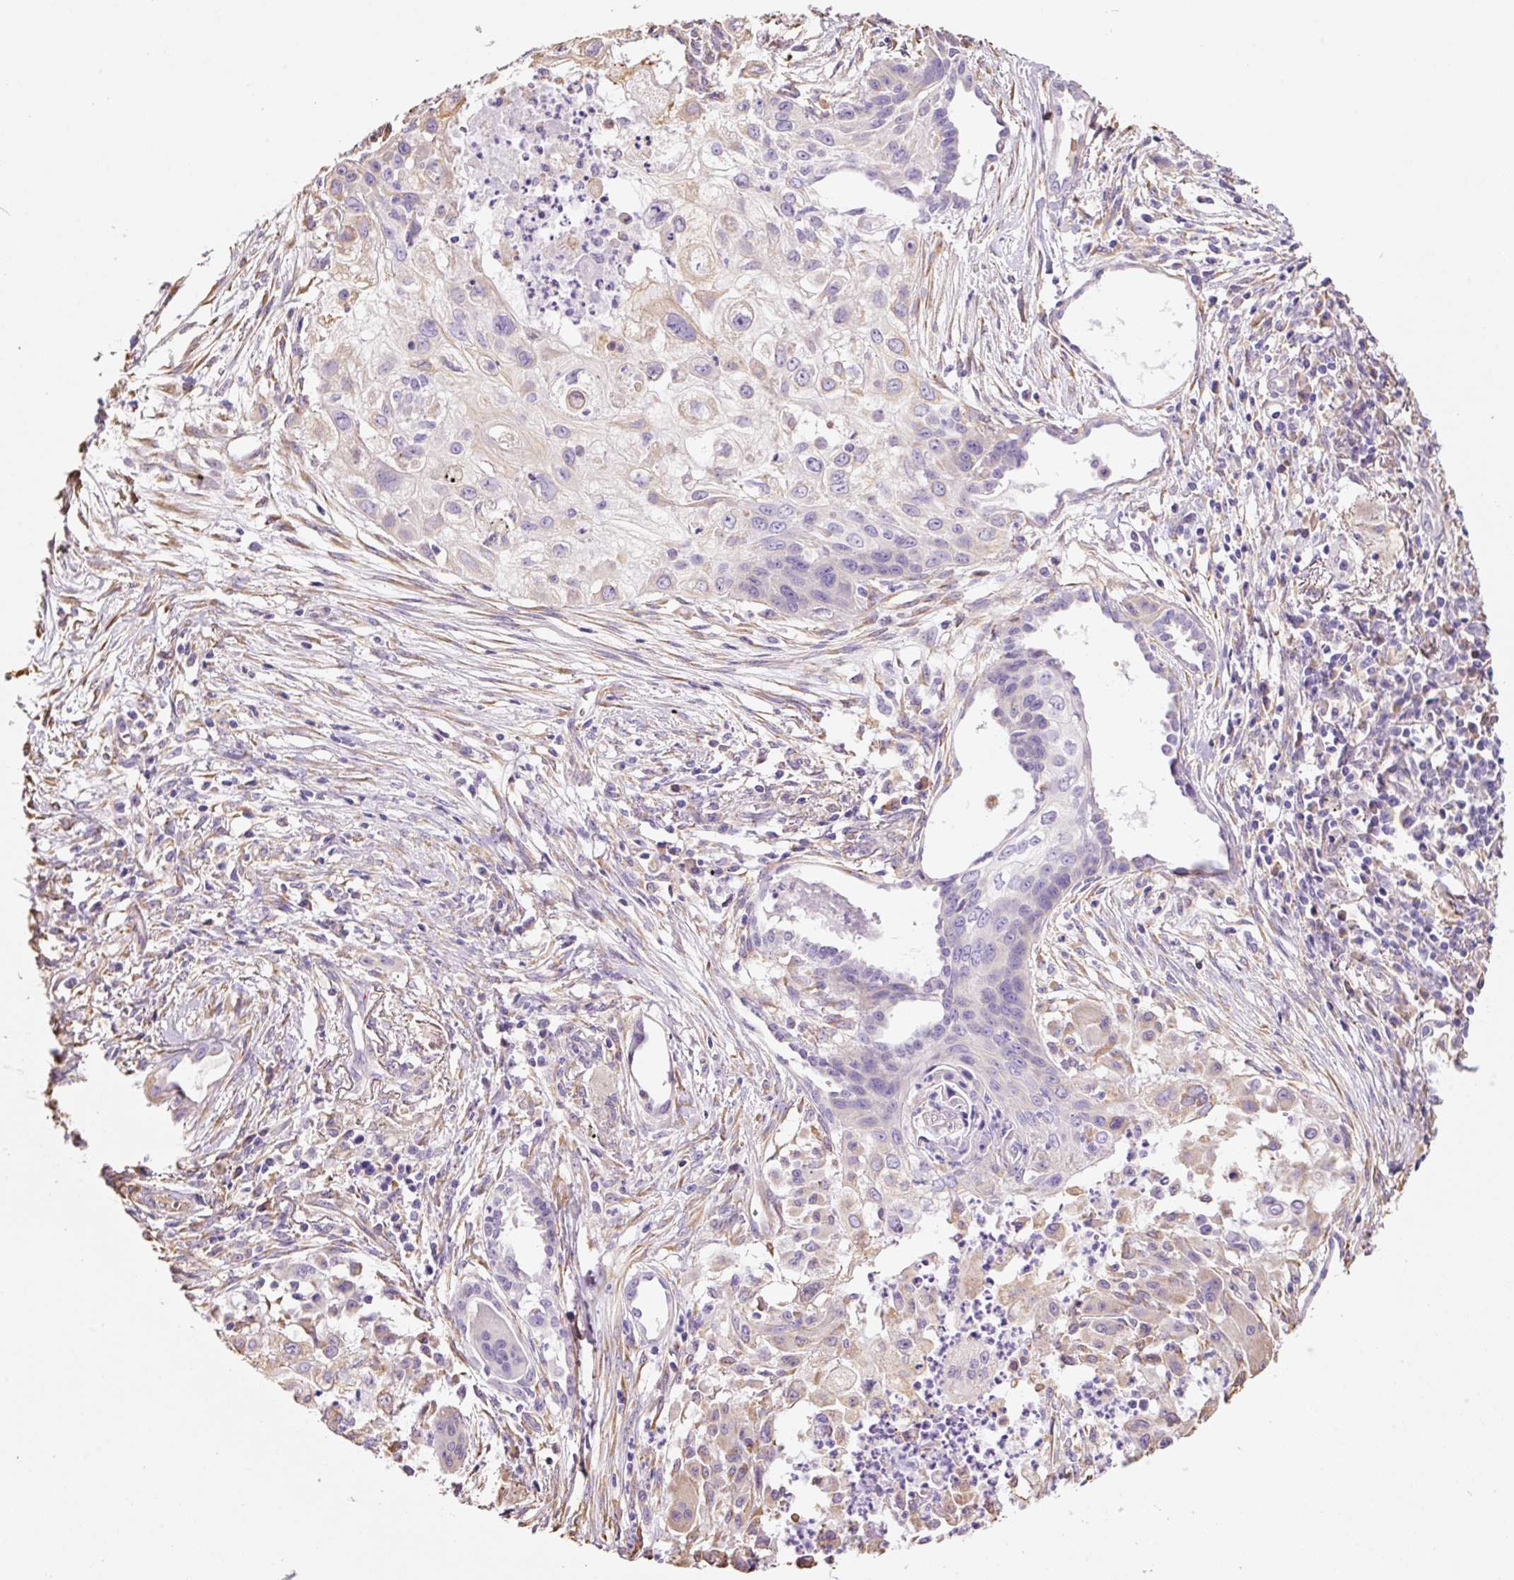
{"staining": {"intensity": "weak", "quantity": "<25%", "location": "cytoplasmic/membranous"}, "tissue": "lung cancer", "cell_type": "Tumor cells", "image_type": "cancer", "snomed": [{"axis": "morphology", "description": "Squamous cell carcinoma, NOS"}, {"axis": "topography", "description": "Lung"}], "caption": "This is a histopathology image of IHC staining of squamous cell carcinoma (lung), which shows no positivity in tumor cells.", "gene": "GCG", "patient": {"sex": "male", "age": 71}}